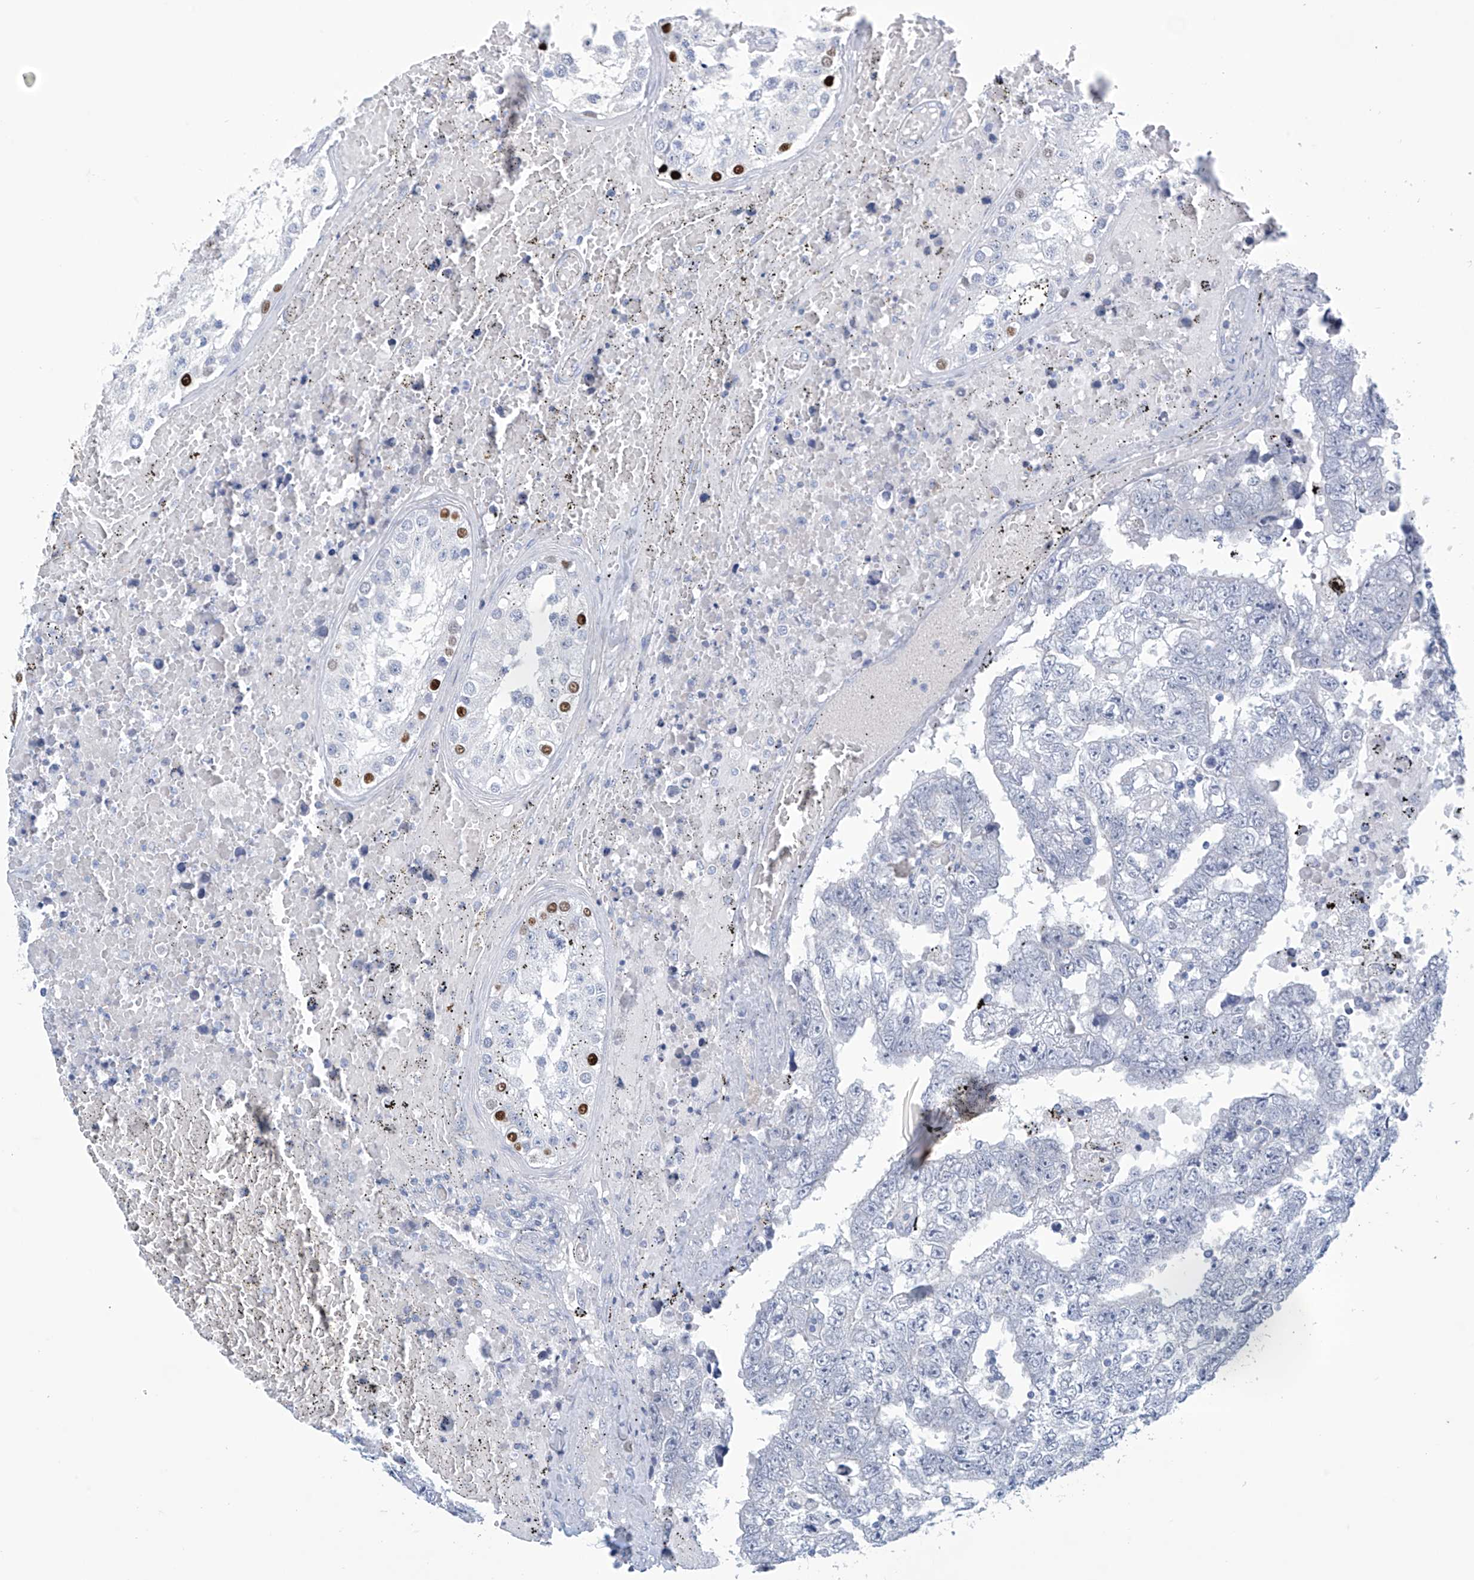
{"staining": {"intensity": "negative", "quantity": "none", "location": "none"}, "tissue": "testis cancer", "cell_type": "Tumor cells", "image_type": "cancer", "snomed": [{"axis": "morphology", "description": "Carcinoma, Embryonal, NOS"}, {"axis": "topography", "description": "Testis"}], "caption": "Immunohistochemistry micrograph of neoplastic tissue: human testis cancer stained with DAB (3,3'-diaminobenzidine) reveals no significant protein expression in tumor cells. The staining was performed using DAB (3,3'-diaminobenzidine) to visualize the protein expression in brown, while the nuclei were stained in blue with hematoxylin (Magnification: 20x).", "gene": "SLC35A5", "patient": {"sex": "male", "age": 25}}